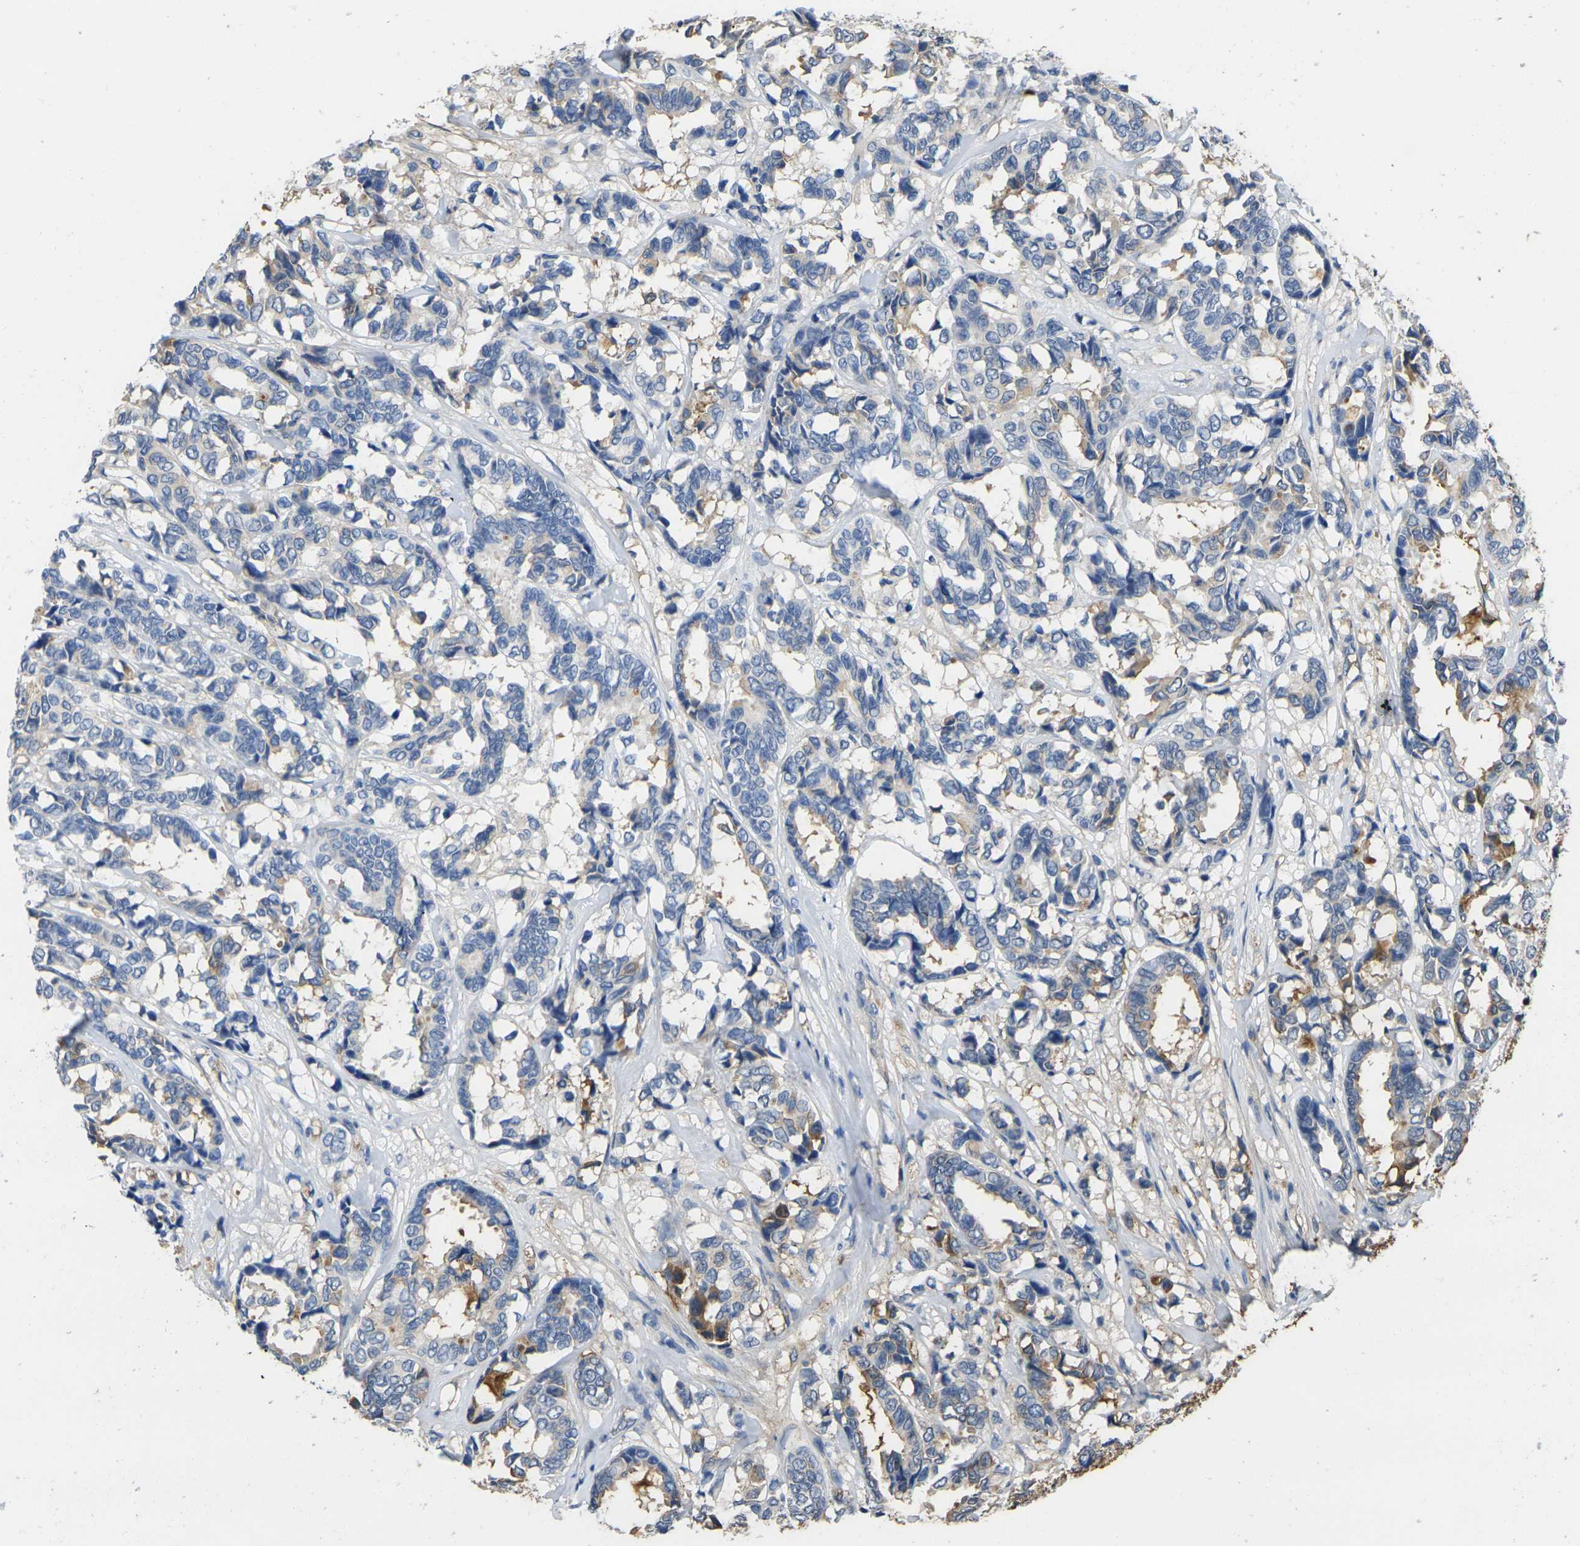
{"staining": {"intensity": "moderate", "quantity": "<25%", "location": "cytoplasmic/membranous"}, "tissue": "breast cancer", "cell_type": "Tumor cells", "image_type": "cancer", "snomed": [{"axis": "morphology", "description": "Duct carcinoma"}, {"axis": "topography", "description": "Breast"}], "caption": "Immunohistochemical staining of human breast cancer exhibits low levels of moderate cytoplasmic/membranous expression in about <25% of tumor cells.", "gene": "GREM2", "patient": {"sex": "female", "age": 87}}